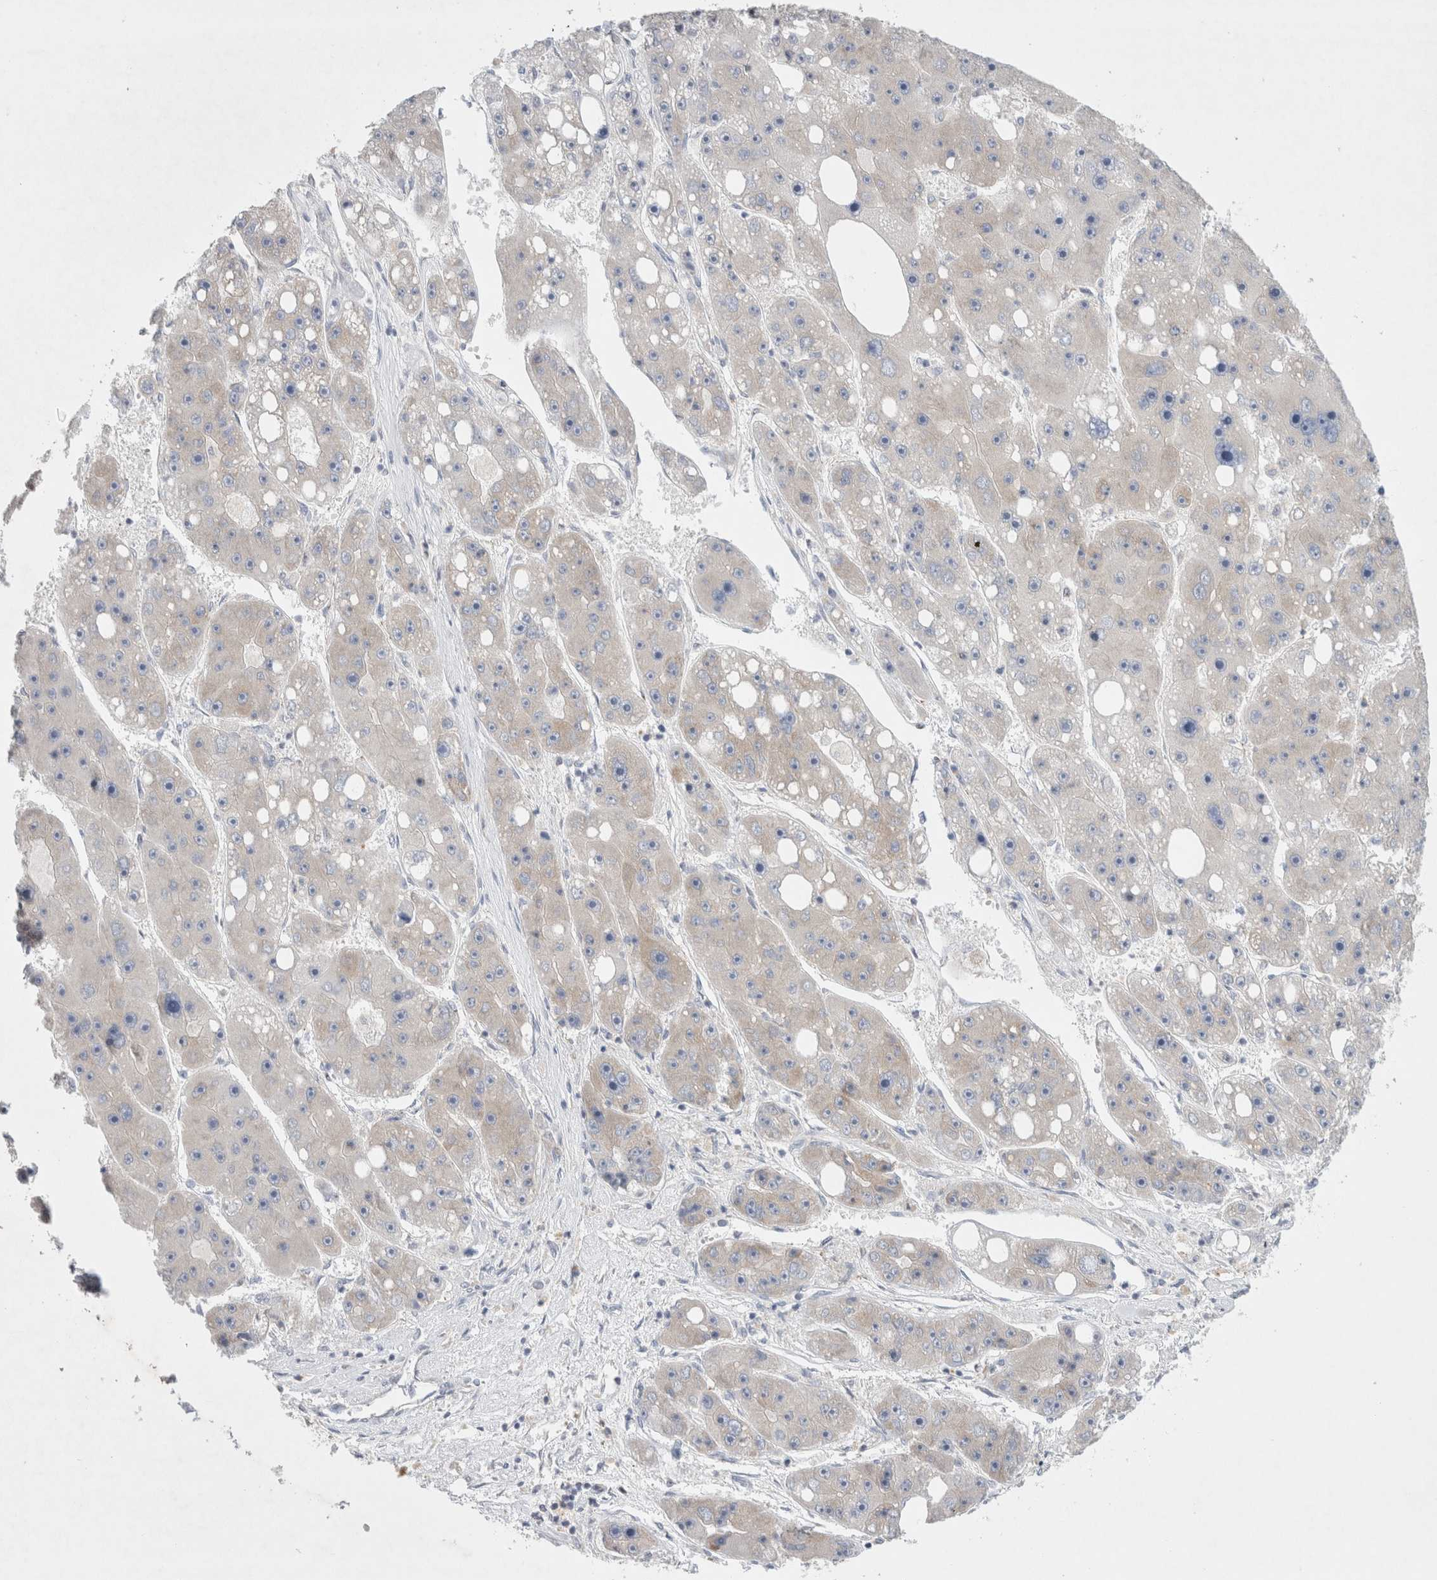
{"staining": {"intensity": "negative", "quantity": "none", "location": "none"}, "tissue": "liver cancer", "cell_type": "Tumor cells", "image_type": "cancer", "snomed": [{"axis": "morphology", "description": "Carcinoma, Hepatocellular, NOS"}, {"axis": "topography", "description": "Liver"}], "caption": "Hepatocellular carcinoma (liver) stained for a protein using immunohistochemistry (IHC) shows no expression tumor cells.", "gene": "ZNF23", "patient": {"sex": "female", "age": 61}}